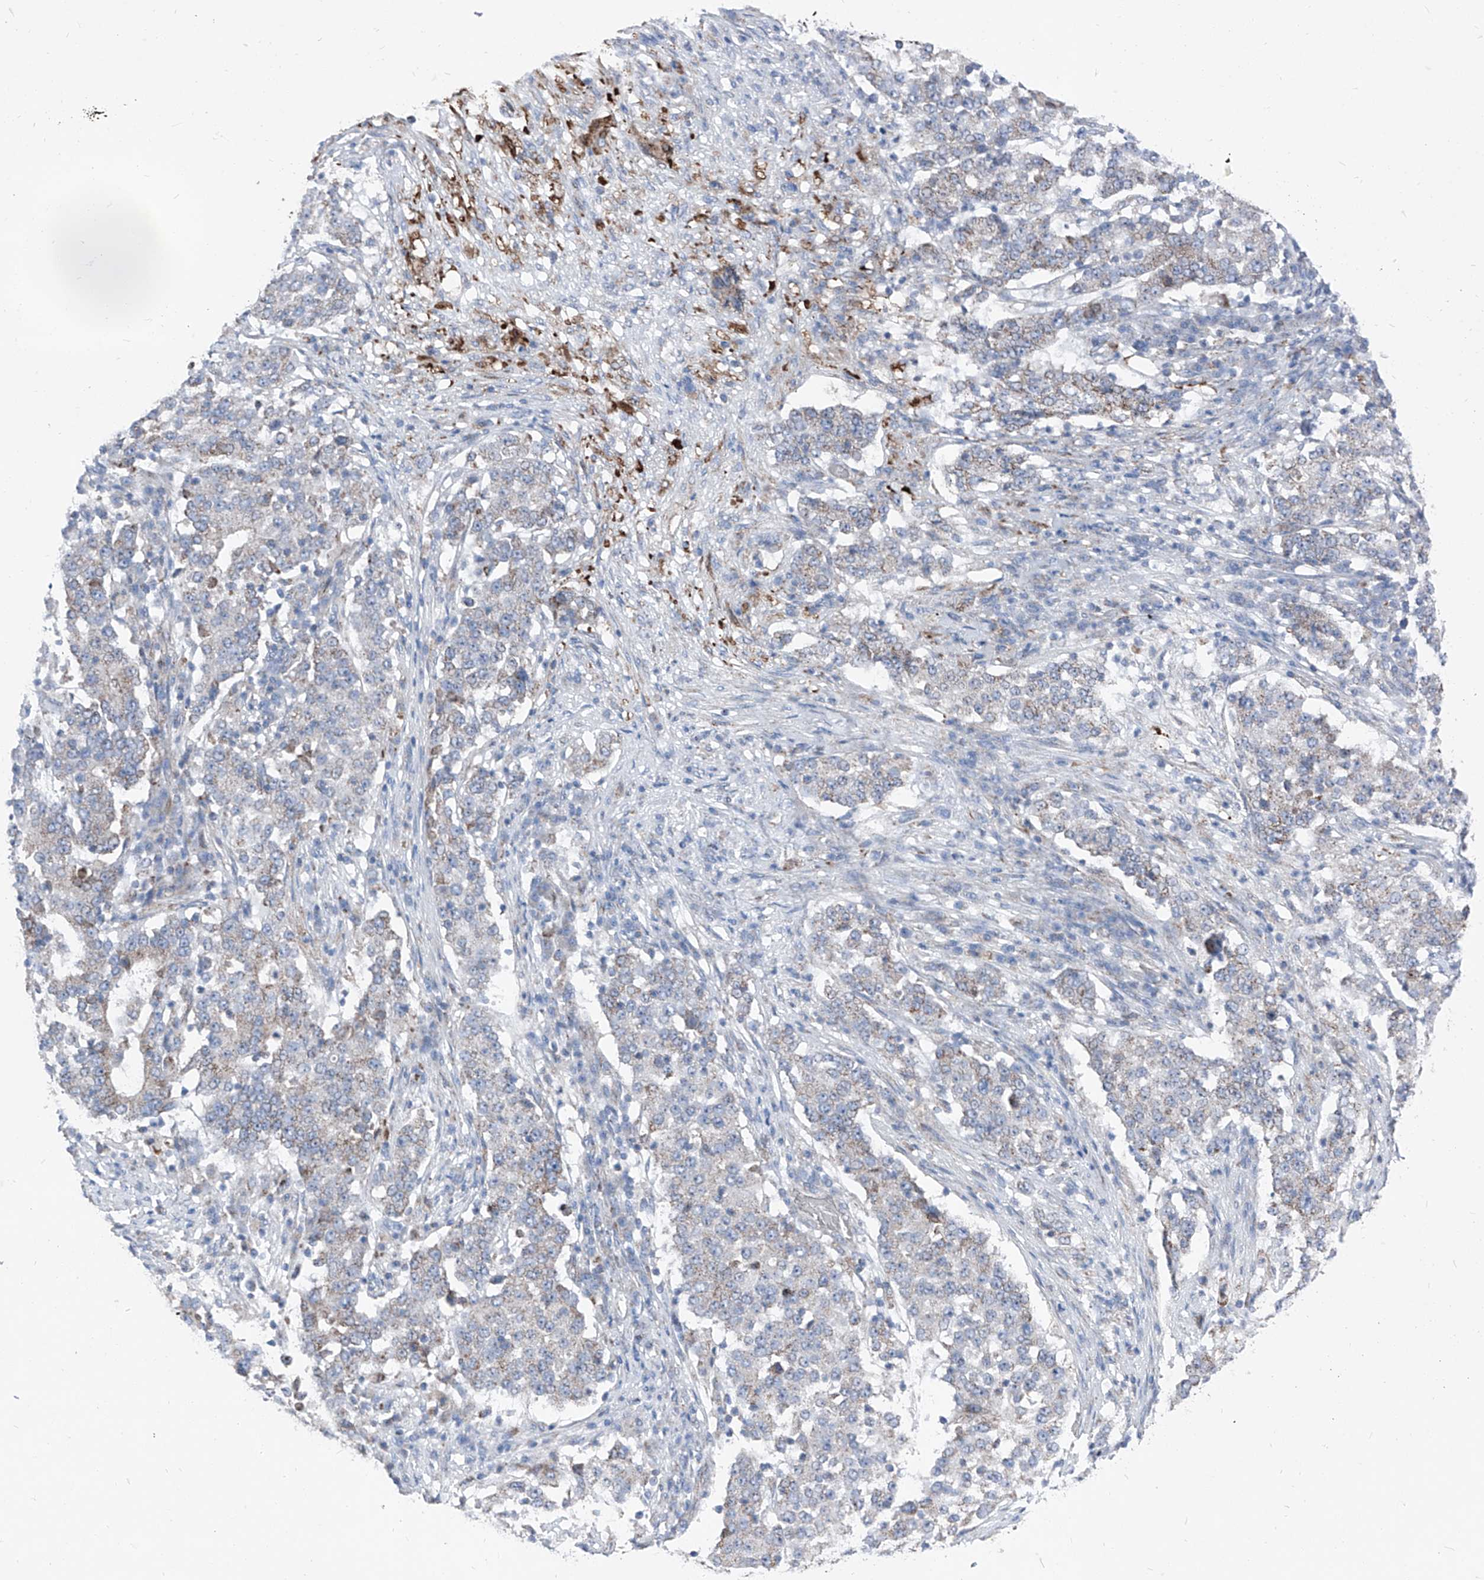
{"staining": {"intensity": "negative", "quantity": "none", "location": "none"}, "tissue": "stomach cancer", "cell_type": "Tumor cells", "image_type": "cancer", "snomed": [{"axis": "morphology", "description": "Adenocarcinoma, NOS"}, {"axis": "topography", "description": "Stomach"}], "caption": "High magnification brightfield microscopy of adenocarcinoma (stomach) stained with DAB (3,3'-diaminobenzidine) (brown) and counterstained with hematoxylin (blue): tumor cells show no significant positivity.", "gene": "AGPS", "patient": {"sex": "male", "age": 59}}